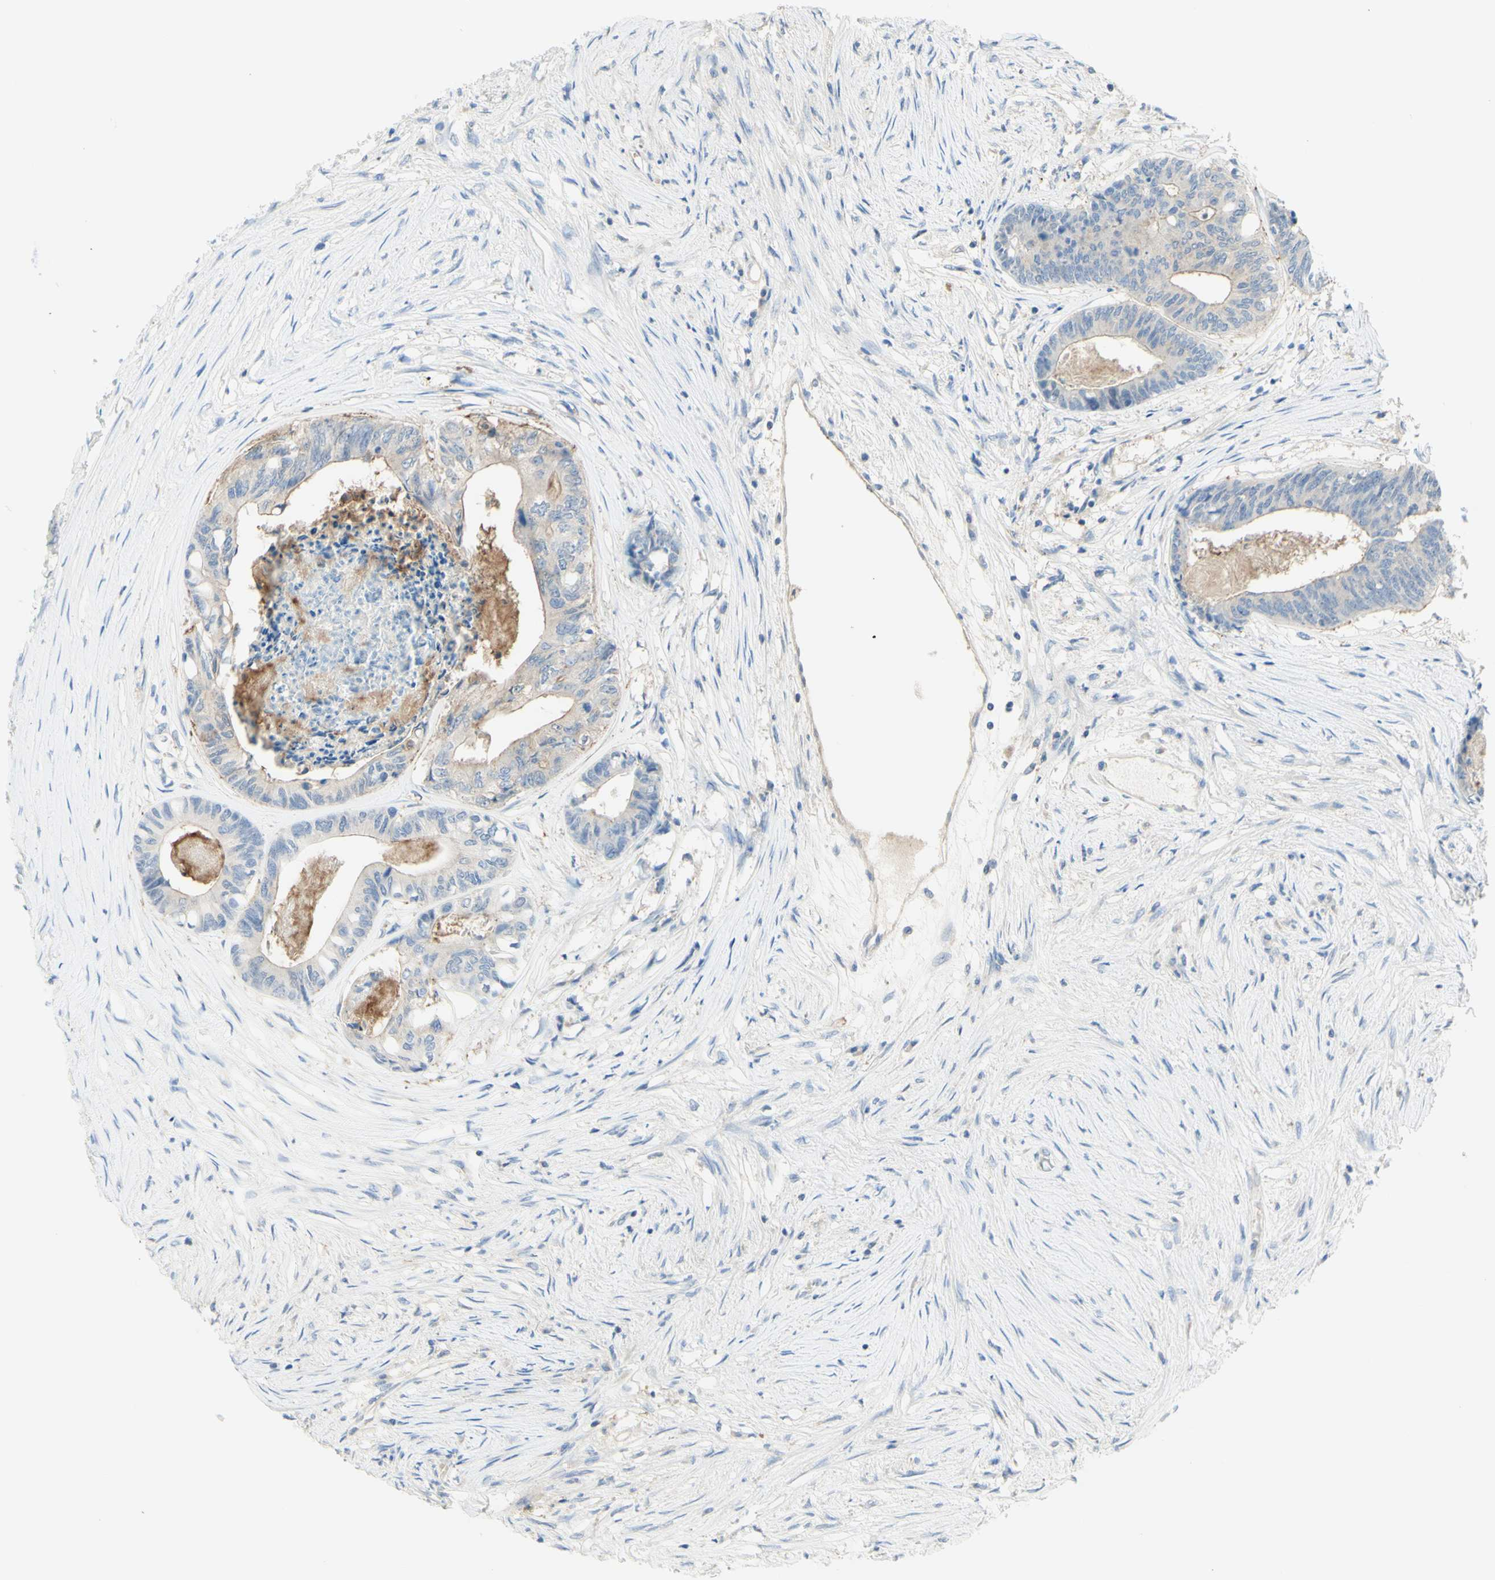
{"staining": {"intensity": "moderate", "quantity": "<25%", "location": "cytoplasmic/membranous"}, "tissue": "colorectal cancer", "cell_type": "Tumor cells", "image_type": "cancer", "snomed": [{"axis": "morphology", "description": "Adenocarcinoma, NOS"}, {"axis": "topography", "description": "Rectum"}], "caption": "Human colorectal cancer stained with a protein marker shows moderate staining in tumor cells.", "gene": "MTM1", "patient": {"sex": "male", "age": 63}}